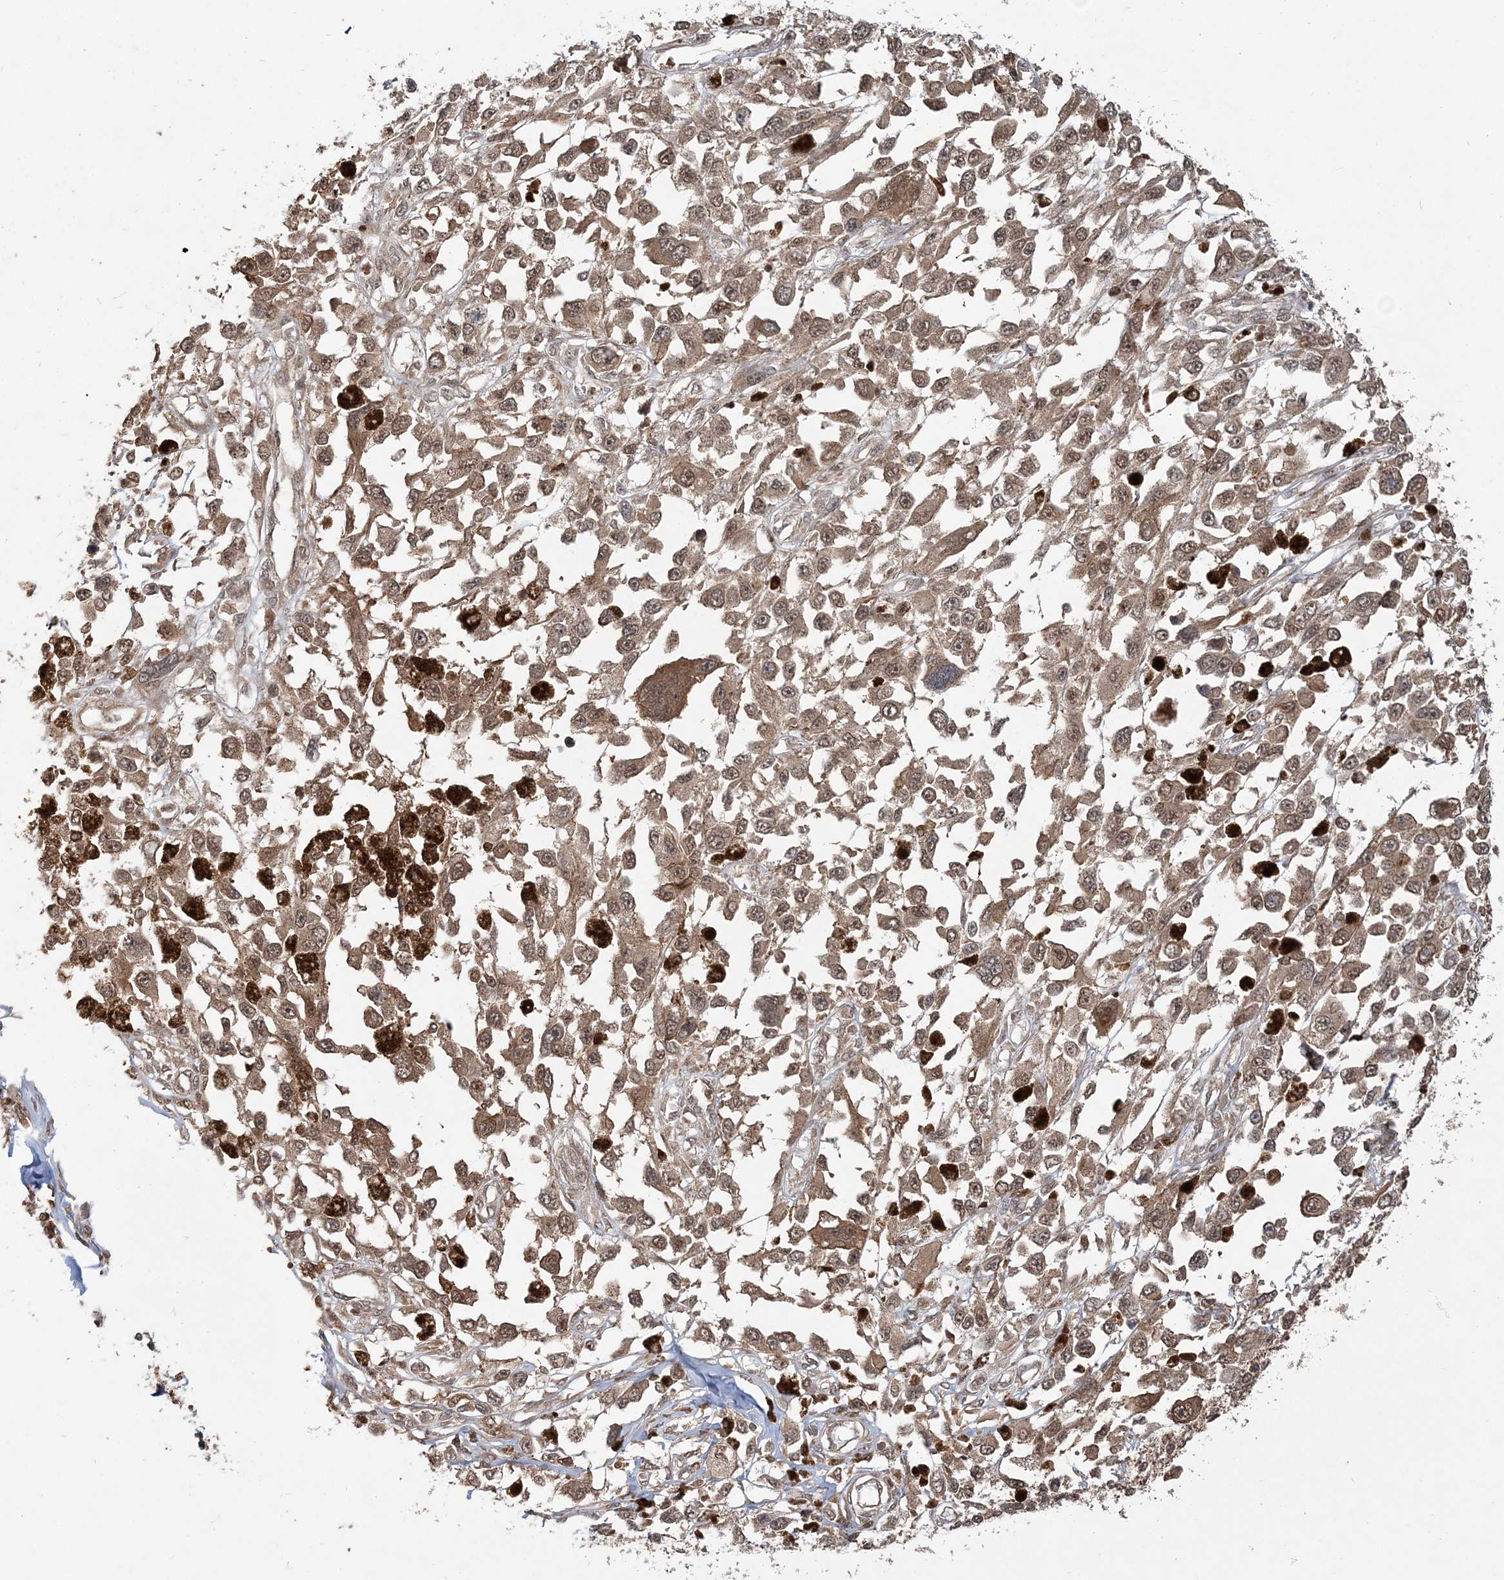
{"staining": {"intensity": "moderate", "quantity": ">75%", "location": "cytoplasmic/membranous,nuclear"}, "tissue": "melanoma", "cell_type": "Tumor cells", "image_type": "cancer", "snomed": [{"axis": "morphology", "description": "Malignant melanoma, Metastatic site"}, {"axis": "topography", "description": "Lymph node"}], "caption": "Immunohistochemistry (IHC) of melanoma exhibits medium levels of moderate cytoplasmic/membranous and nuclear positivity in approximately >75% of tumor cells.", "gene": "CAB39", "patient": {"sex": "male", "age": 59}}